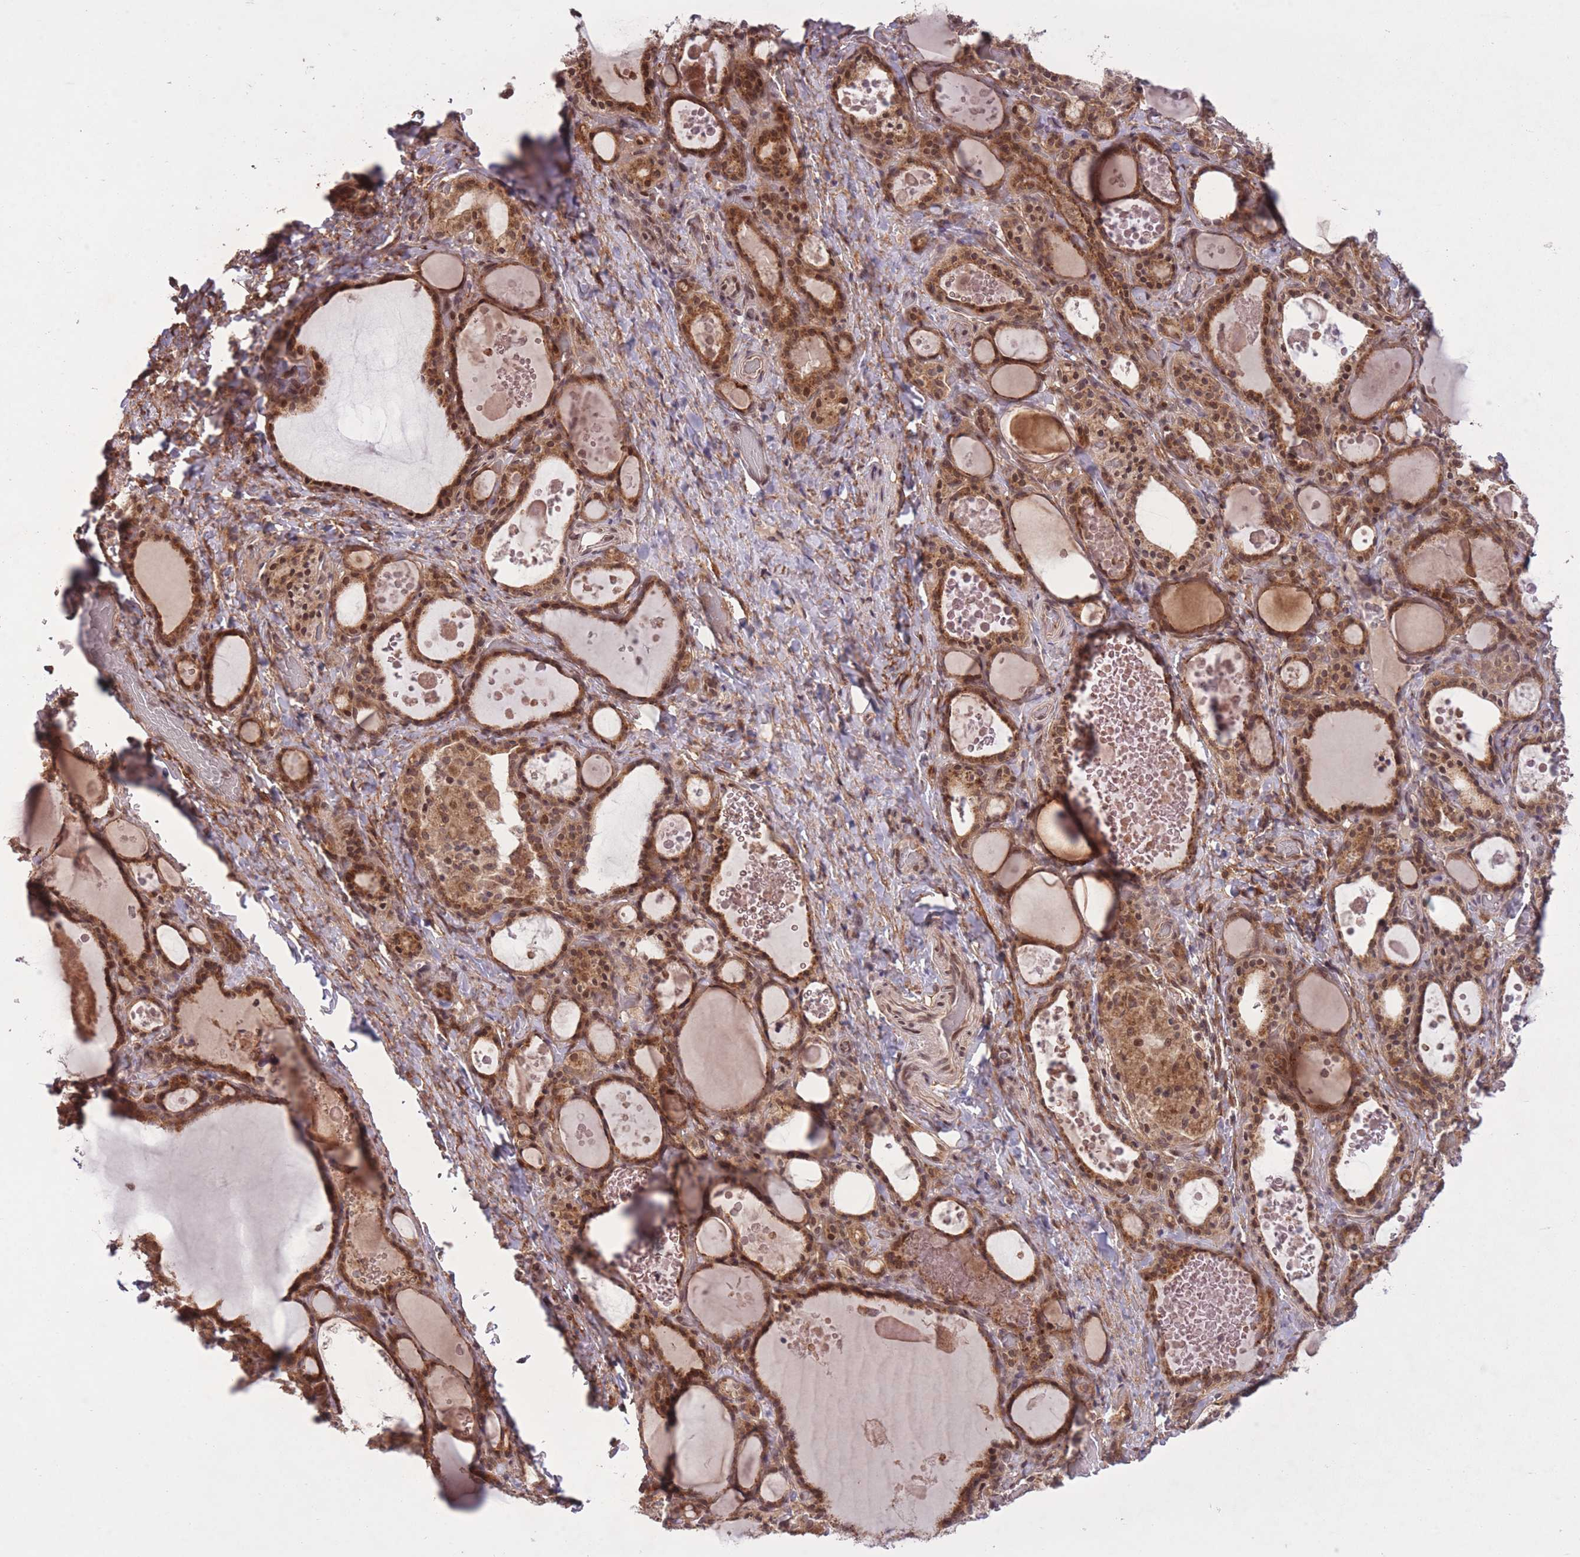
{"staining": {"intensity": "moderate", "quantity": ">75%", "location": "cytoplasmic/membranous,nuclear"}, "tissue": "thyroid gland", "cell_type": "Glandular cells", "image_type": "normal", "snomed": [{"axis": "morphology", "description": "Normal tissue, NOS"}, {"axis": "topography", "description": "Thyroid gland"}], "caption": "Thyroid gland stained with immunohistochemistry (IHC) demonstrates moderate cytoplasmic/membranous,nuclear positivity in about >75% of glandular cells. (Stains: DAB in brown, nuclei in blue, Microscopy: brightfield microscopy at high magnification).", "gene": "ZNF391", "patient": {"sex": "female", "age": 46}}